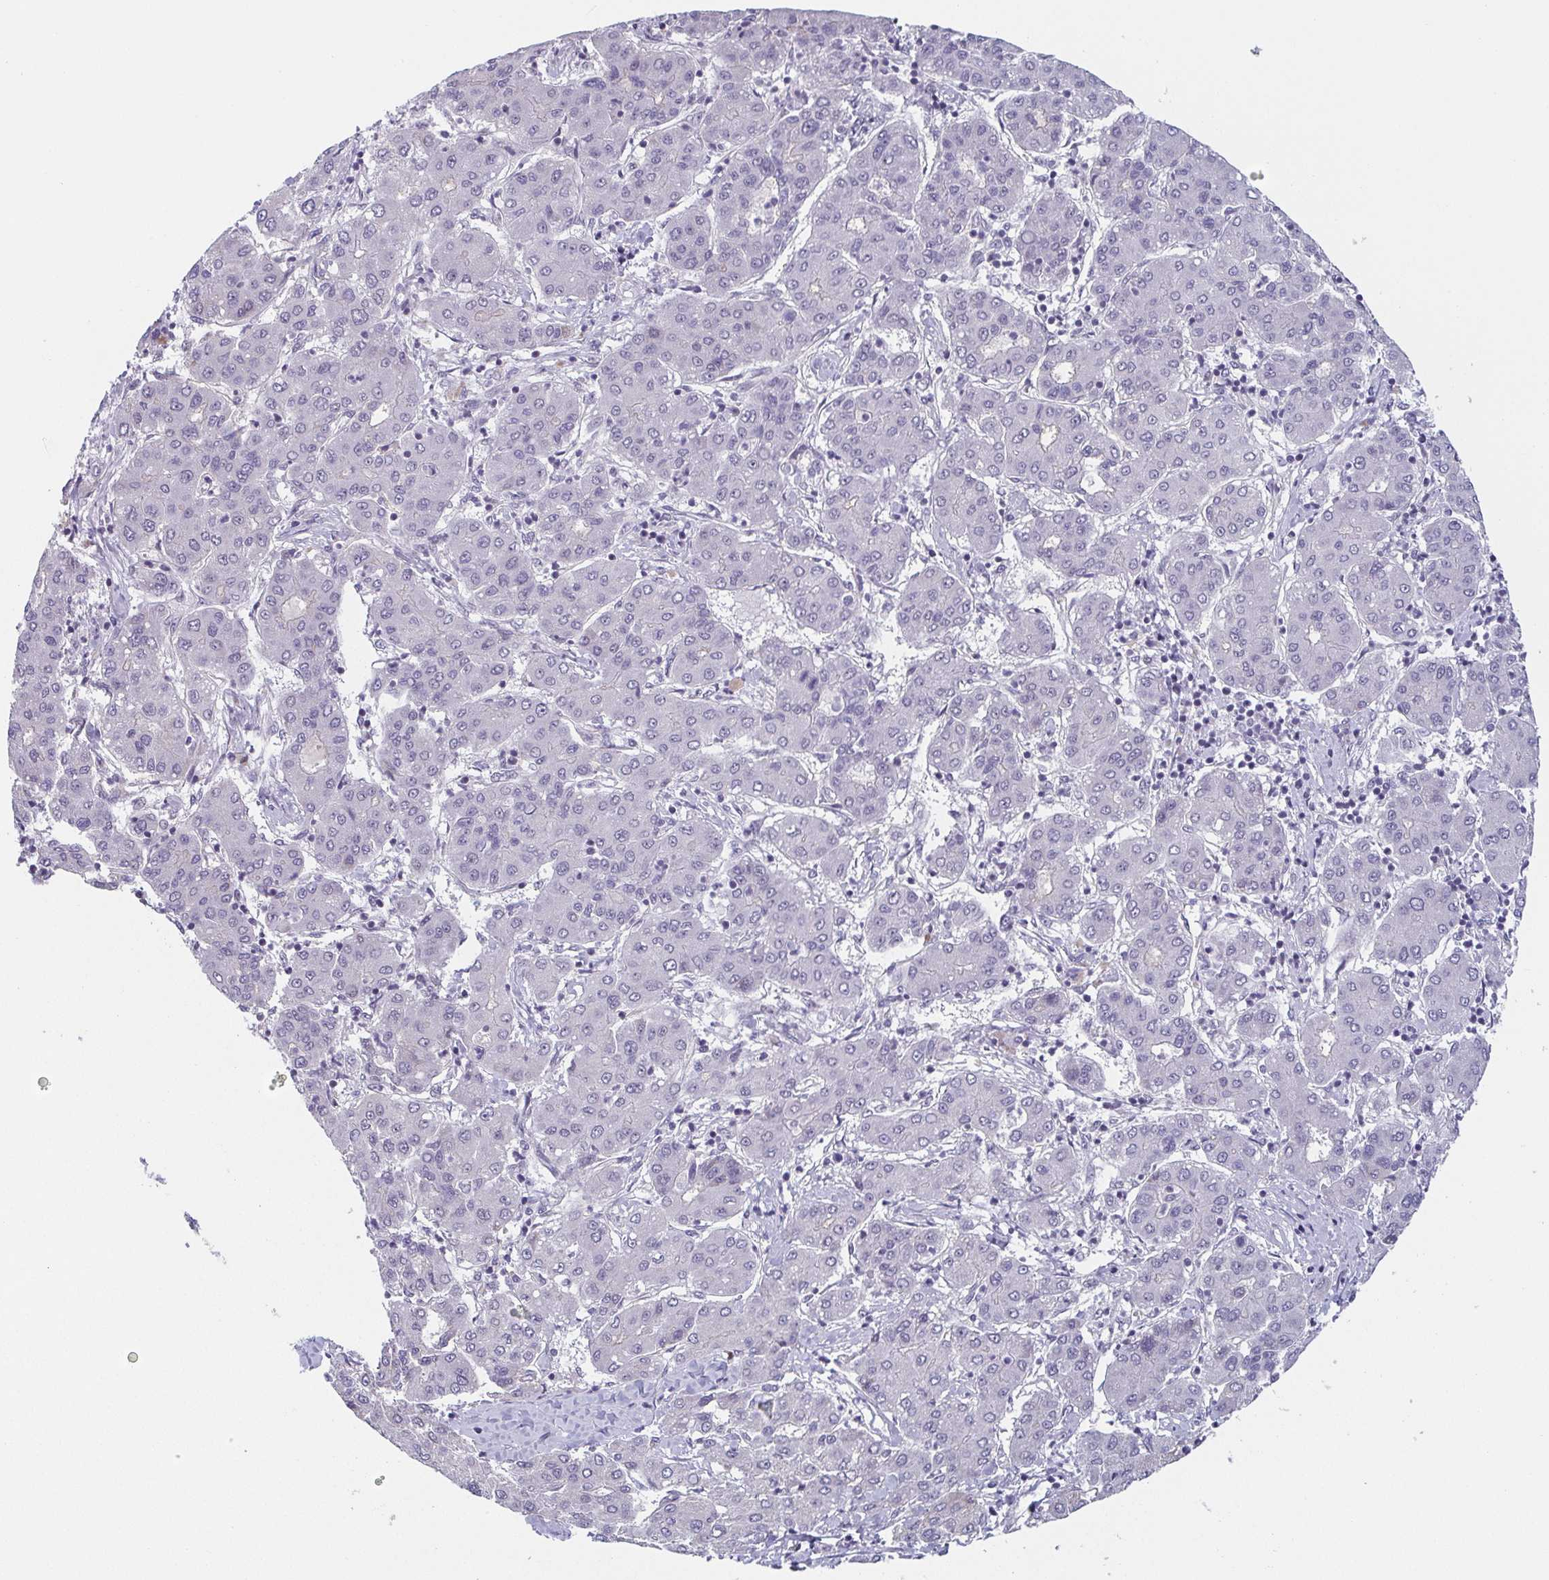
{"staining": {"intensity": "negative", "quantity": "none", "location": "none"}, "tissue": "liver cancer", "cell_type": "Tumor cells", "image_type": "cancer", "snomed": [{"axis": "morphology", "description": "Carcinoma, Hepatocellular, NOS"}, {"axis": "topography", "description": "Liver"}], "caption": "DAB immunohistochemical staining of liver cancer exhibits no significant expression in tumor cells.", "gene": "EXOSC7", "patient": {"sex": "male", "age": 65}}